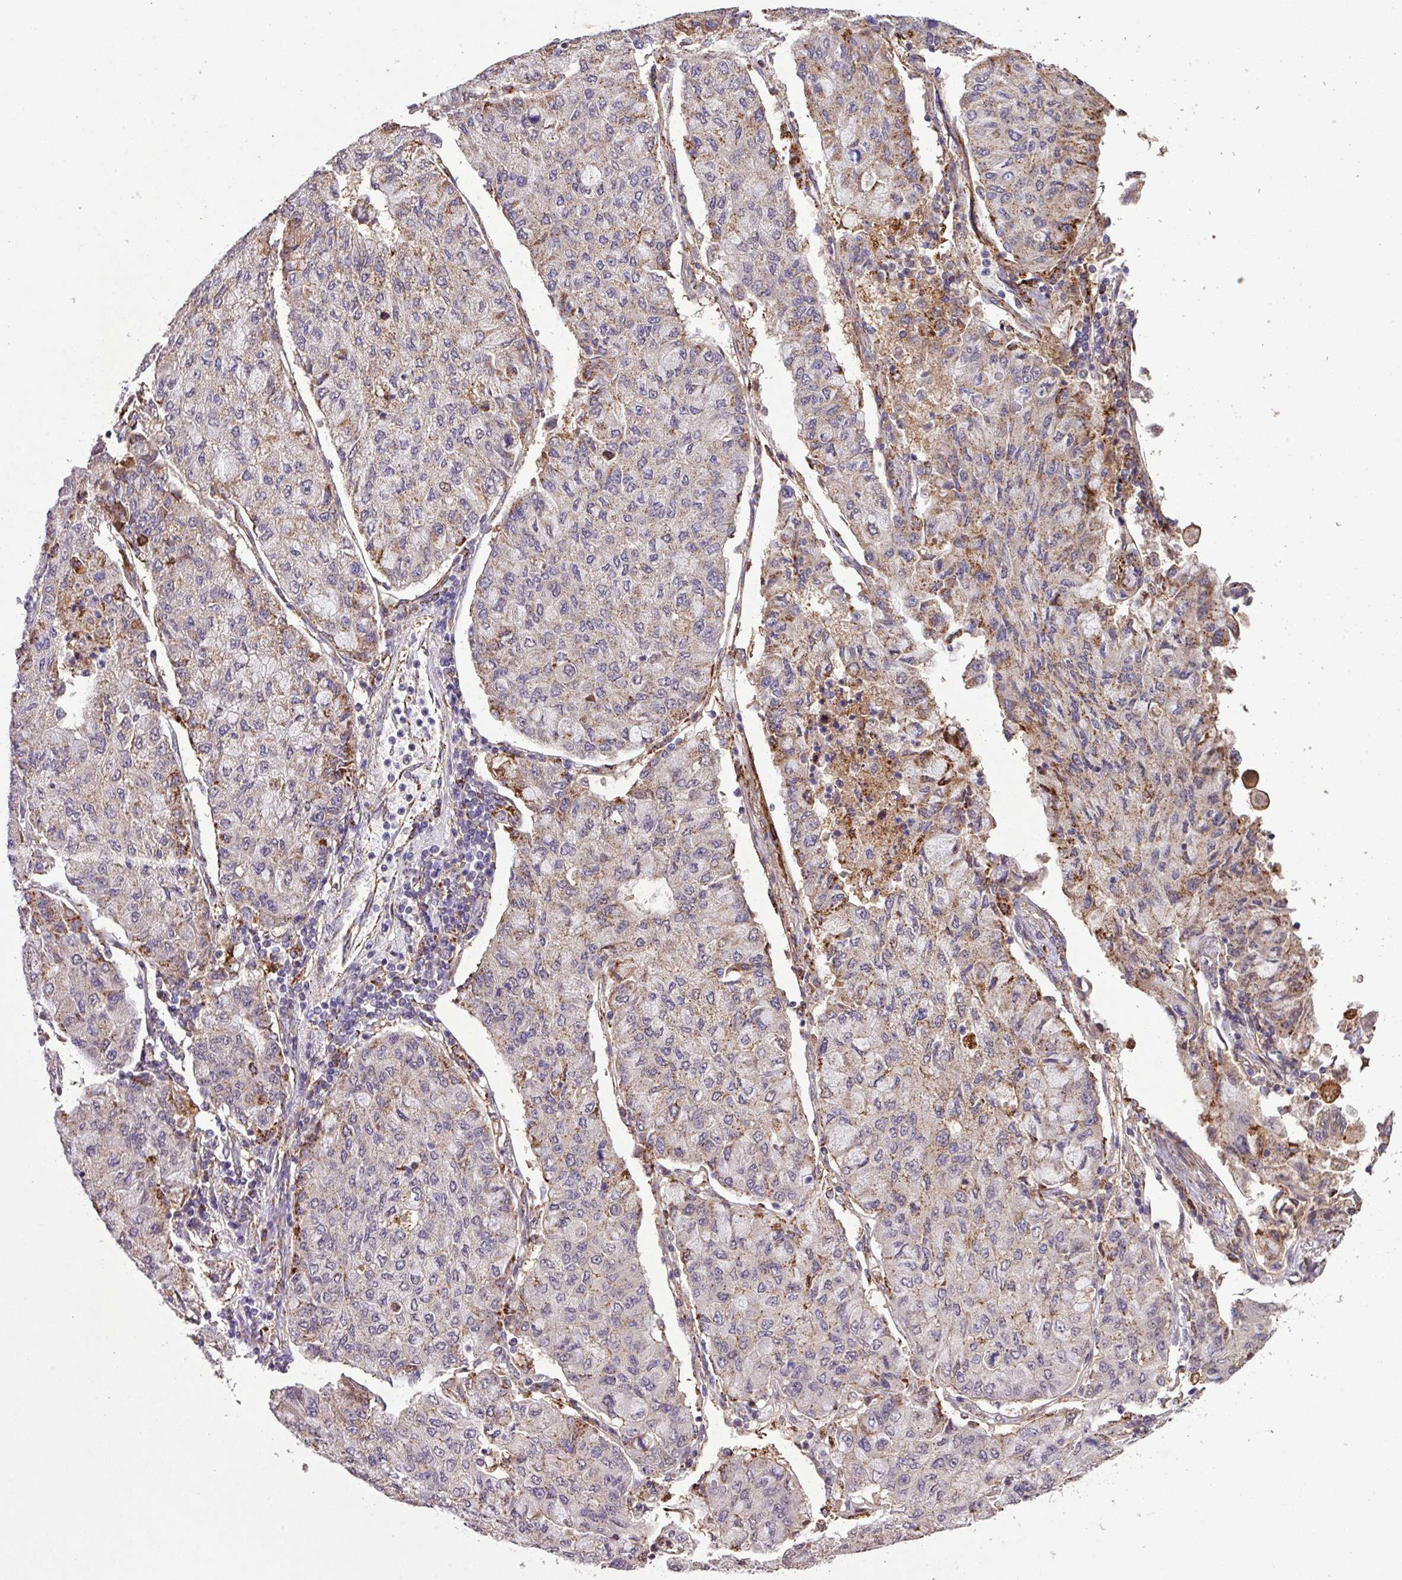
{"staining": {"intensity": "weak", "quantity": "25%-75%", "location": "cytoplasmic/membranous"}, "tissue": "lung cancer", "cell_type": "Tumor cells", "image_type": "cancer", "snomed": [{"axis": "morphology", "description": "Squamous cell carcinoma, NOS"}, {"axis": "topography", "description": "Lung"}], "caption": "Lung cancer stained for a protein (brown) reveals weak cytoplasmic/membranous positive staining in about 25%-75% of tumor cells.", "gene": "RPP25L", "patient": {"sex": "male", "age": 74}}